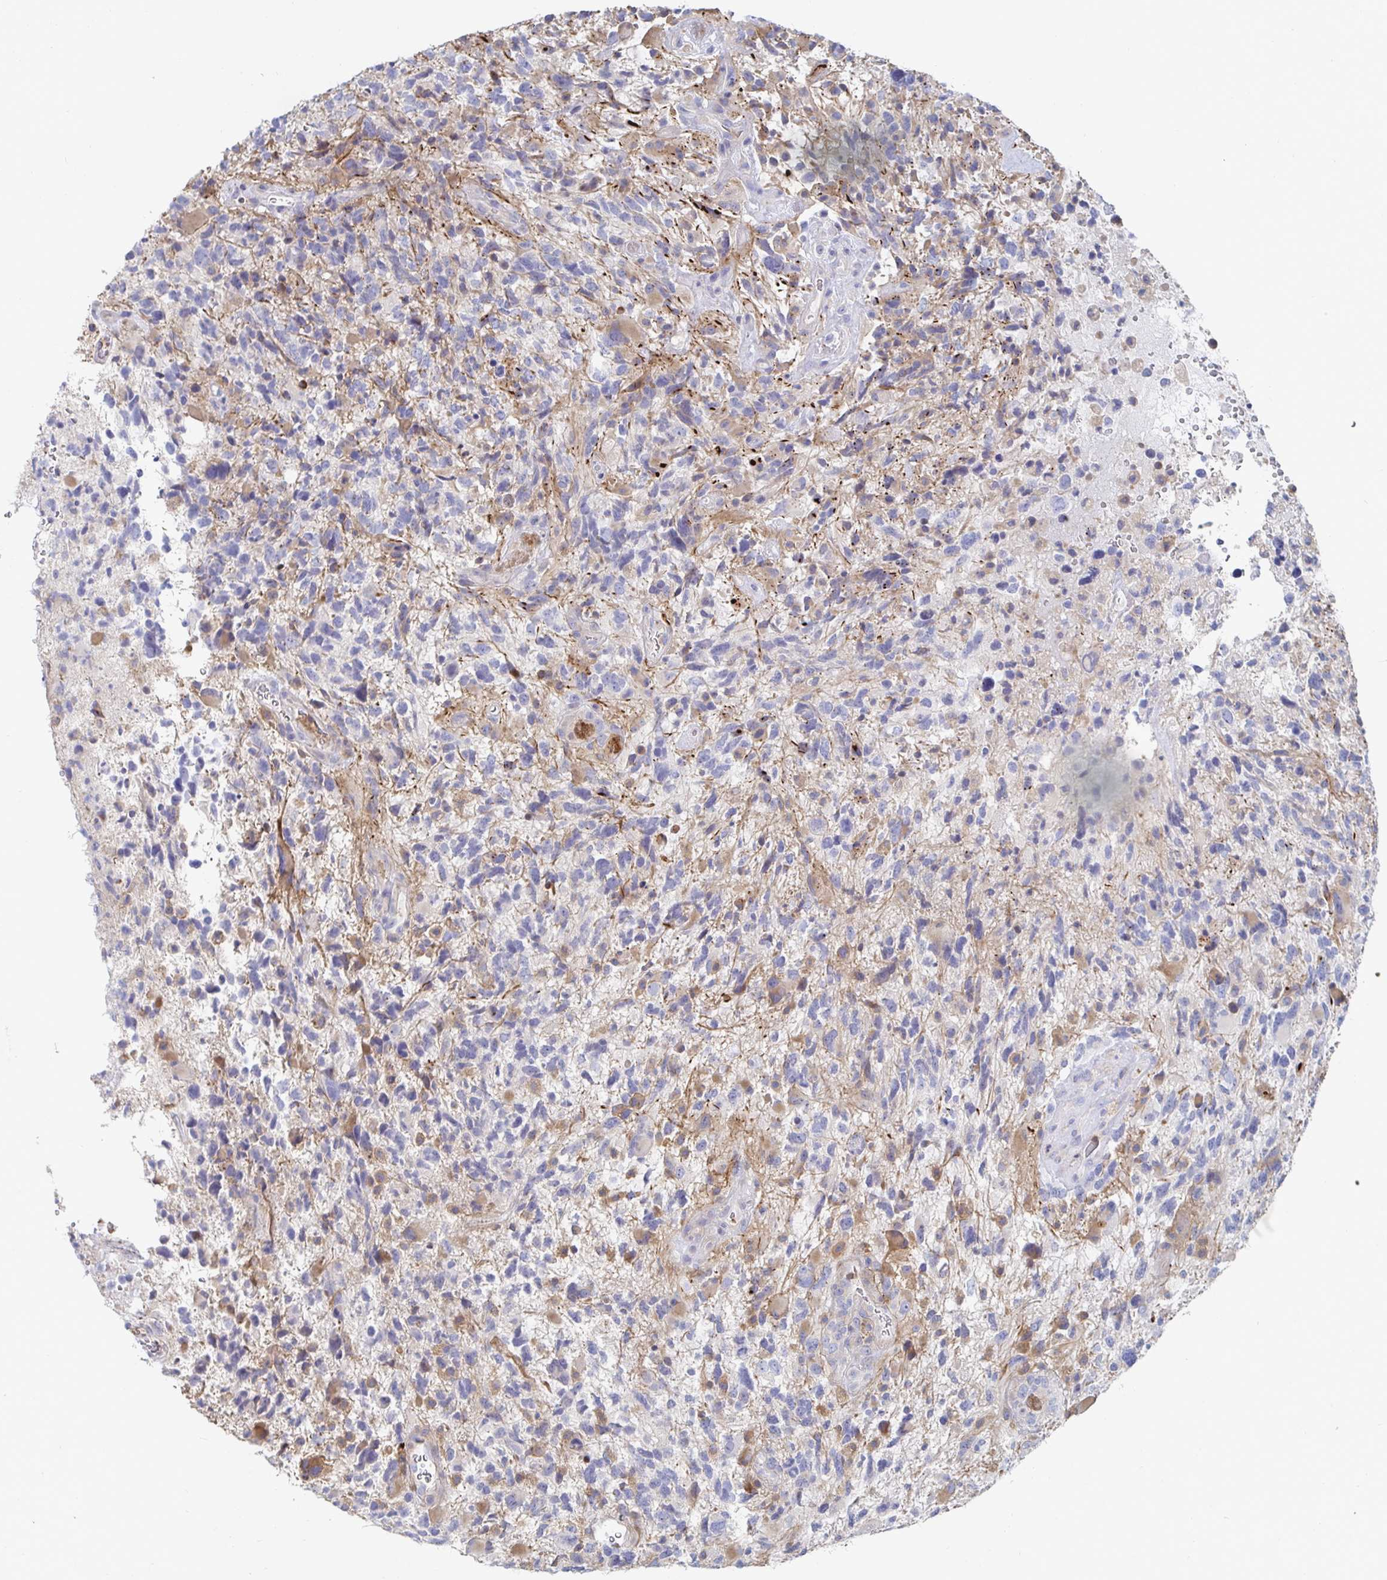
{"staining": {"intensity": "weak", "quantity": "<25%", "location": "cytoplasmic/membranous"}, "tissue": "glioma", "cell_type": "Tumor cells", "image_type": "cancer", "snomed": [{"axis": "morphology", "description": "Glioma, malignant, High grade"}, {"axis": "topography", "description": "Brain"}], "caption": "DAB immunohistochemical staining of human malignant high-grade glioma reveals no significant staining in tumor cells.", "gene": "PIK3CD", "patient": {"sex": "female", "age": 71}}